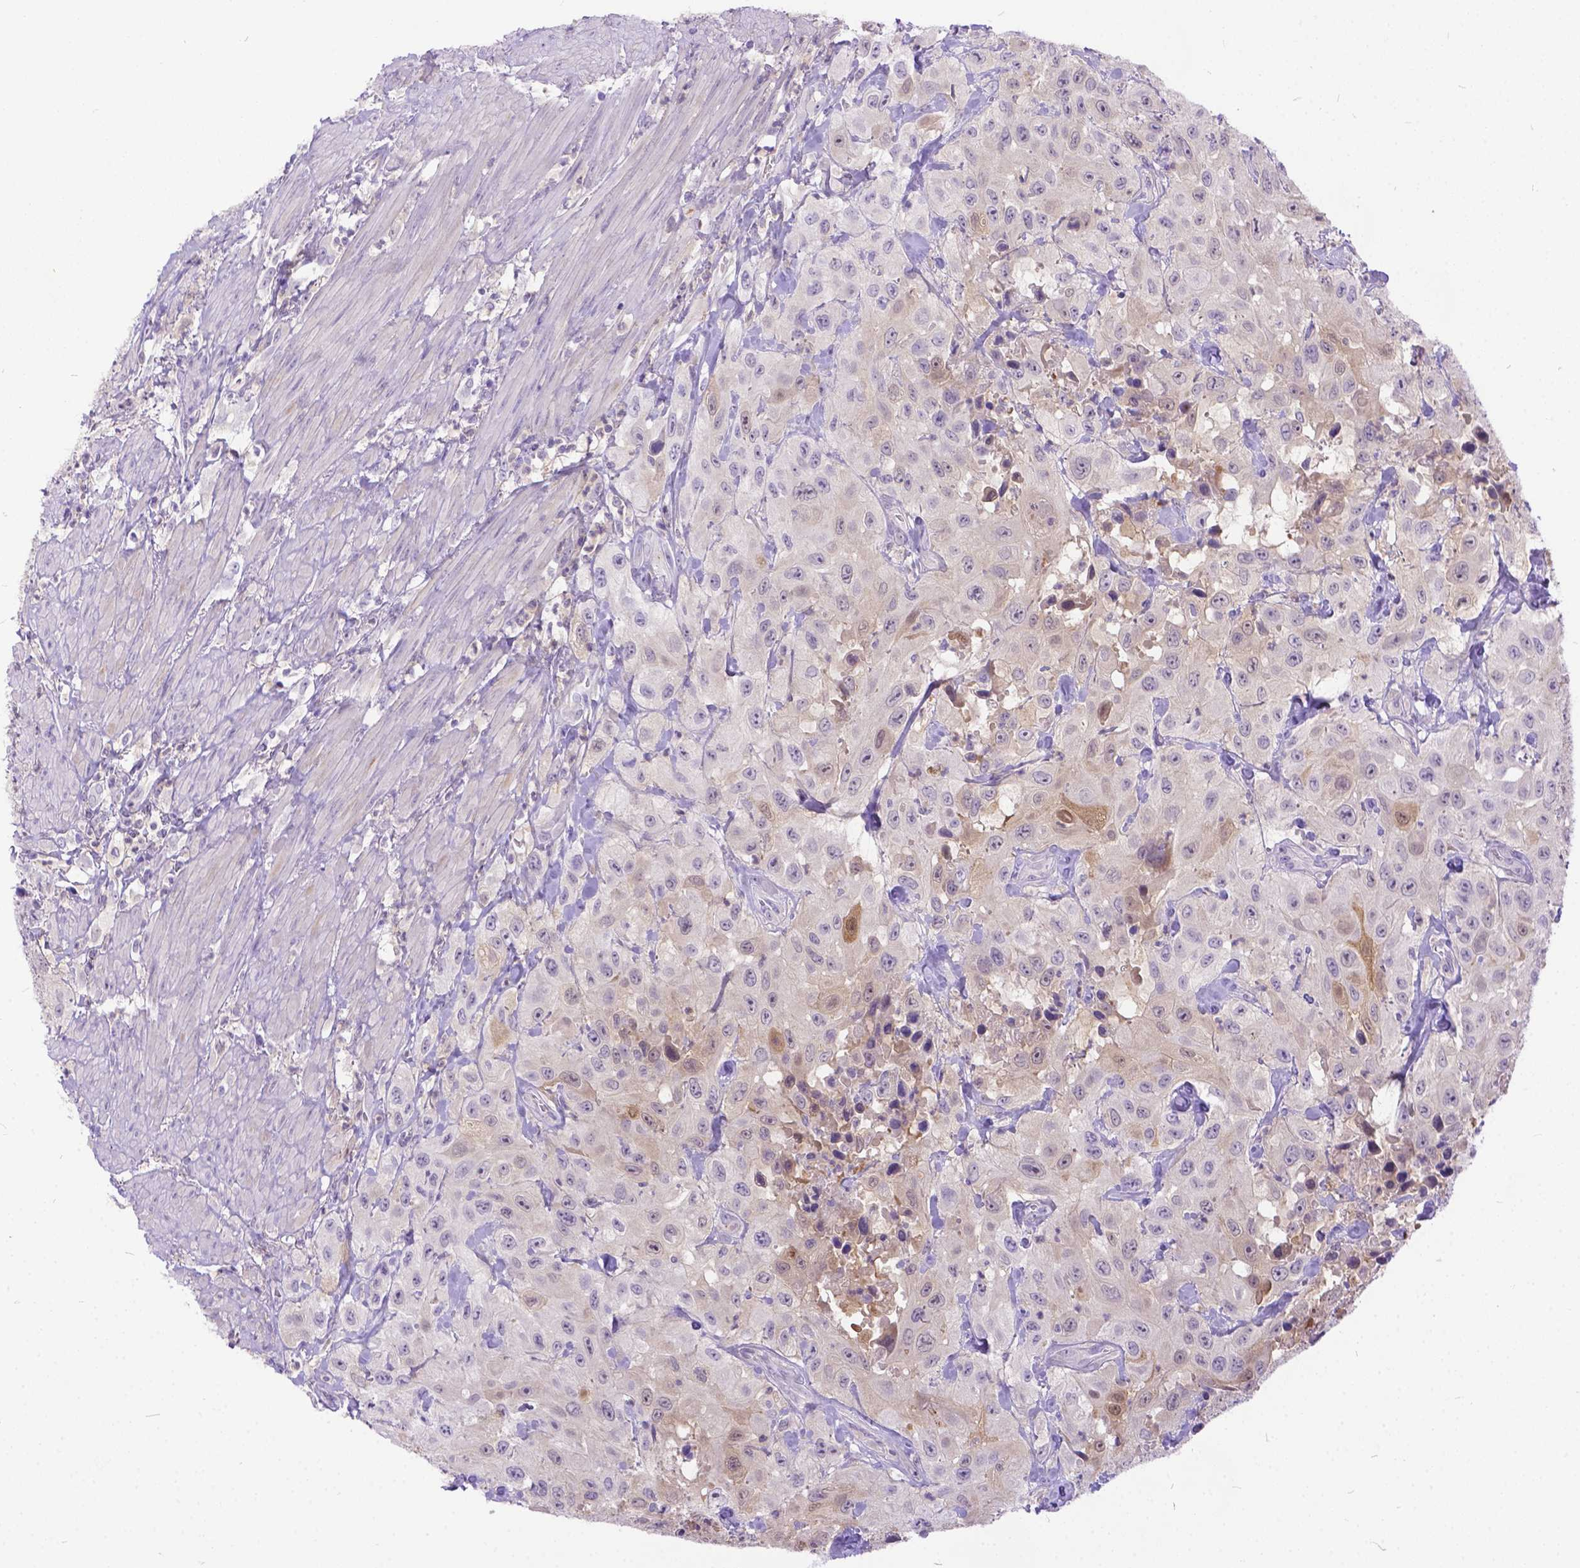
{"staining": {"intensity": "weak", "quantity": "25%-75%", "location": "cytoplasmic/membranous,nuclear"}, "tissue": "urothelial cancer", "cell_type": "Tumor cells", "image_type": "cancer", "snomed": [{"axis": "morphology", "description": "Urothelial carcinoma, High grade"}, {"axis": "topography", "description": "Urinary bladder"}], "caption": "A brown stain highlights weak cytoplasmic/membranous and nuclear expression of a protein in human urothelial carcinoma (high-grade) tumor cells.", "gene": "TMEM169", "patient": {"sex": "male", "age": 79}}